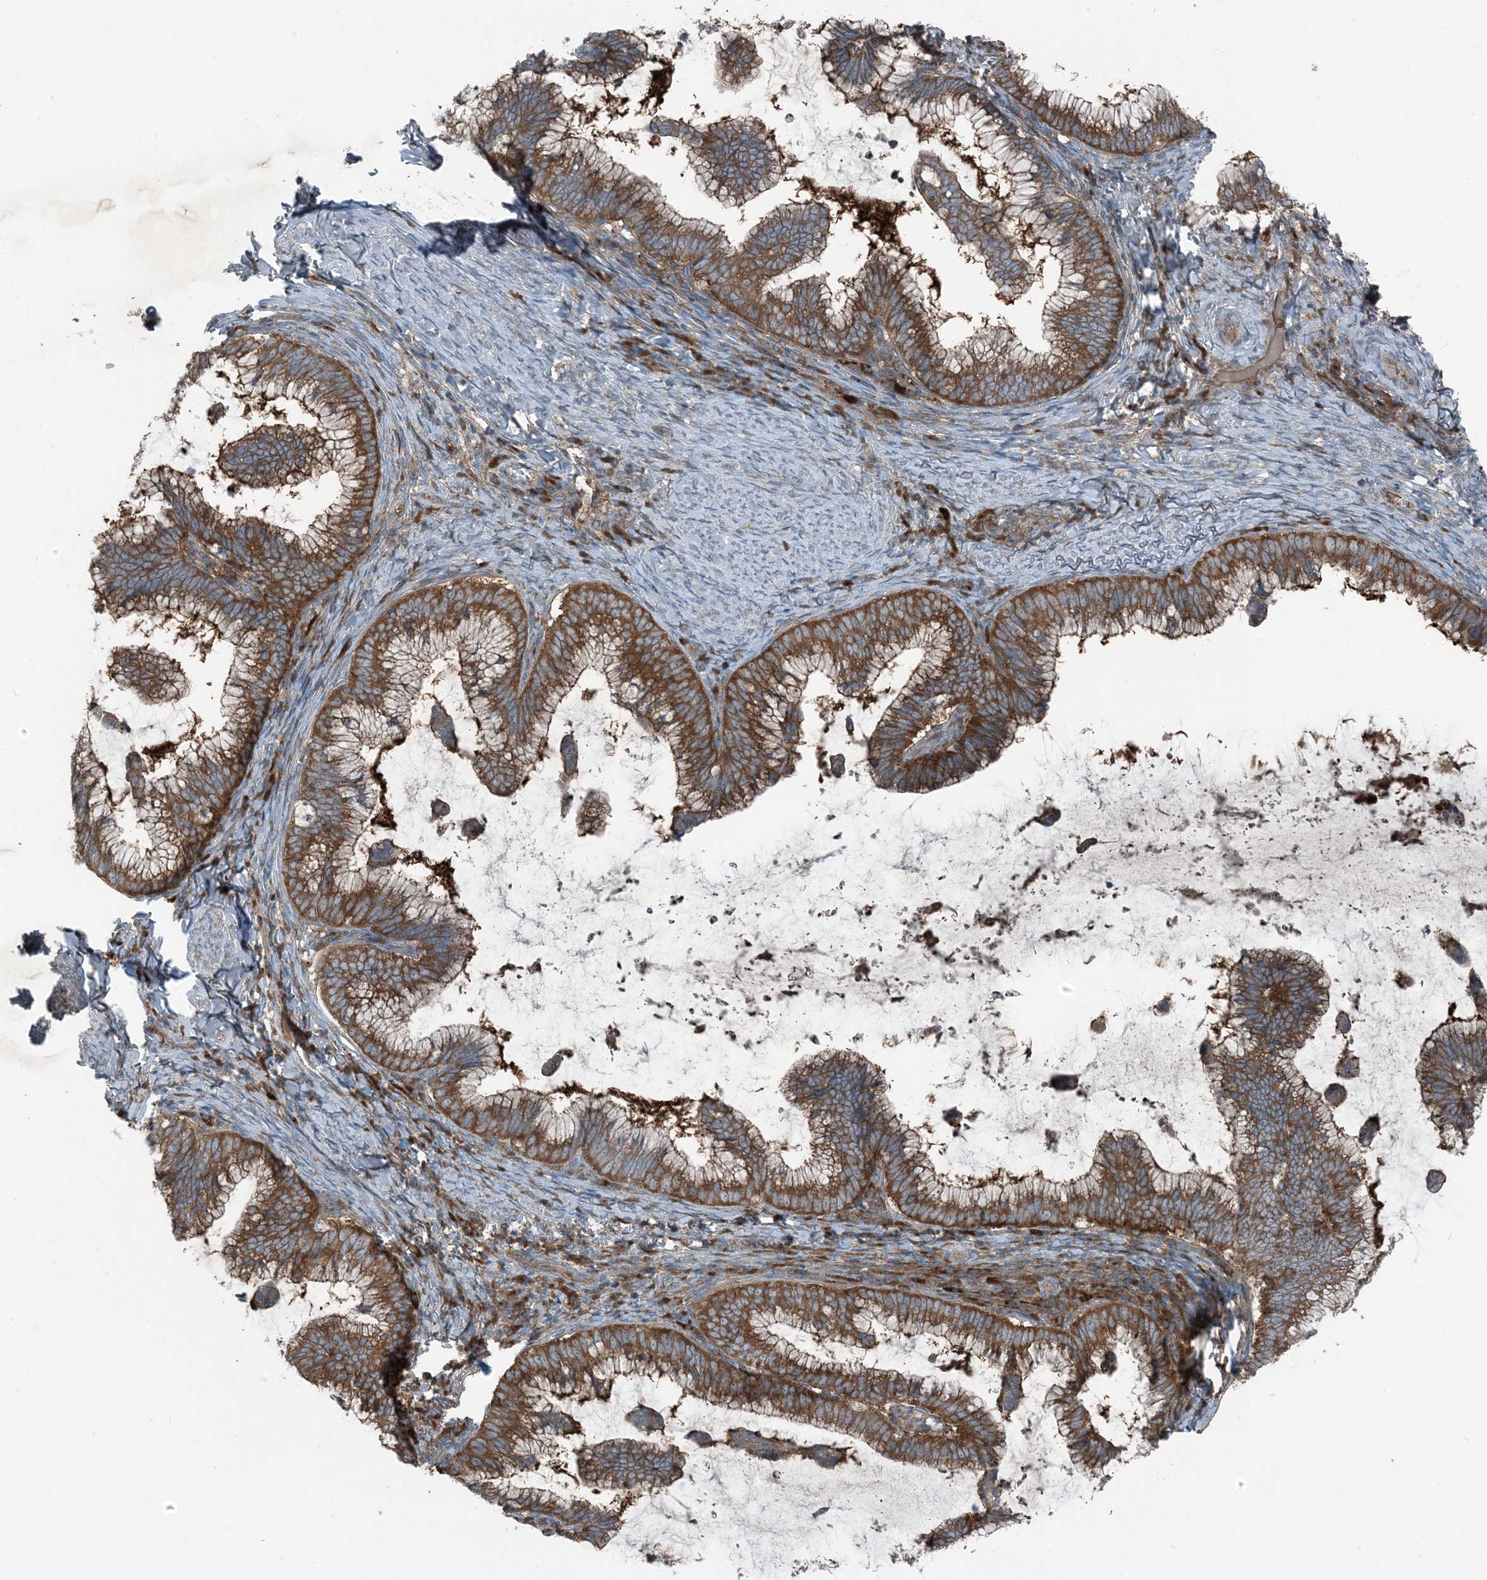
{"staining": {"intensity": "moderate", "quantity": ">75%", "location": "cytoplasmic/membranous"}, "tissue": "cervical cancer", "cell_type": "Tumor cells", "image_type": "cancer", "snomed": [{"axis": "morphology", "description": "Adenocarcinoma, NOS"}, {"axis": "topography", "description": "Cervix"}], "caption": "IHC of cervical cancer (adenocarcinoma) shows medium levels of moderate cytoplasmic/membranous expression in approximately >75% of tumor cells.", "gene": "RAB3GAP1", "patient": {"sex": "female", "age": 36}}